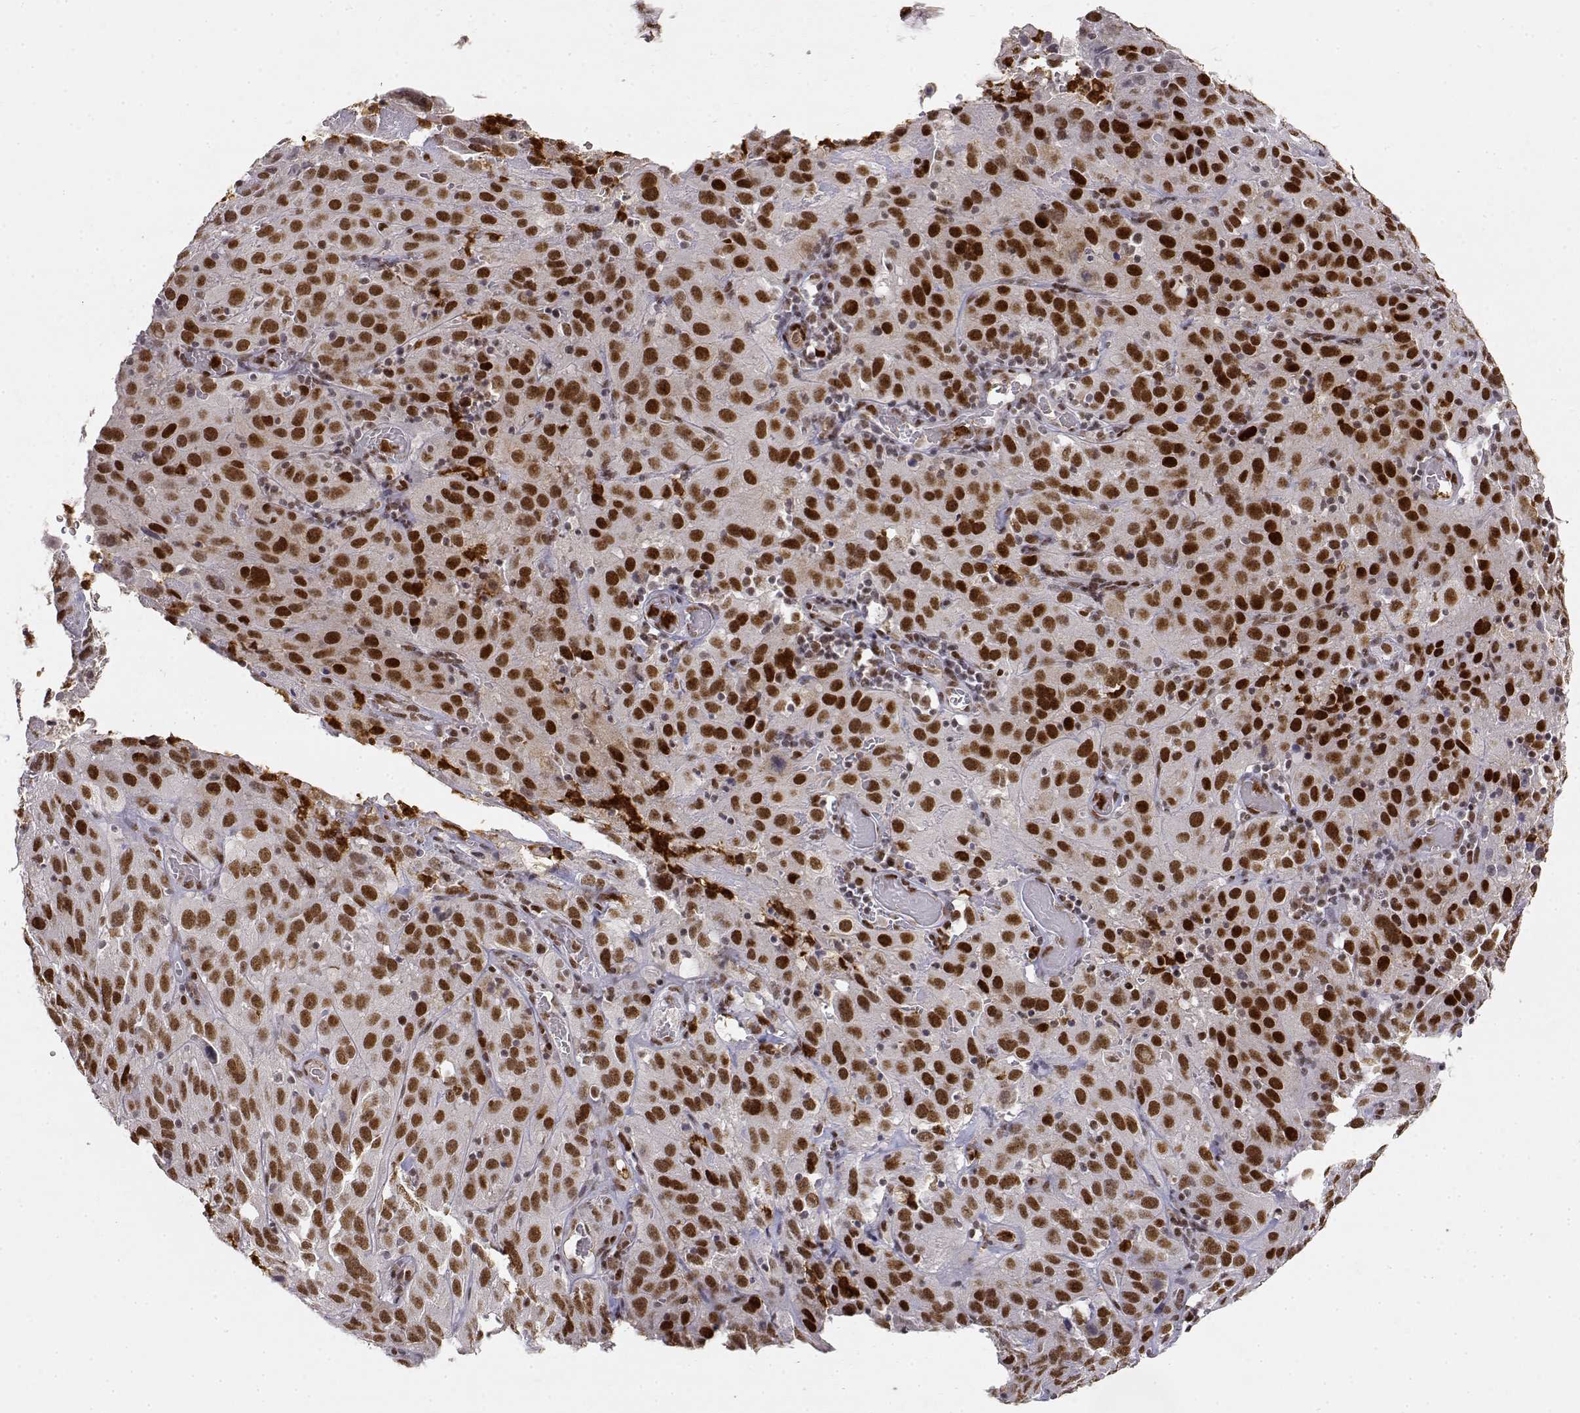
{"staining": {"intensity": "strong", "quantity": ">75%", "location": "nuclear"}, "tissue": "cervical cancer", "cell_type": "Tumor cells", "image_type": "cancer", "snomed": [{"axis": "morphology", "description": "Squamous cell carcinoma, NOS"}, {"axis": "topography", "description": "Cervix"}], "caption": "The image demonstrates staining of cervical cancer, revealing strong nuclear protein expression (brown color) within tumor cells. The protein of interest is stained brown, and the nuclei are stained in blue (DAB IHC with brightfield microscopy, high magnification).", "gene": "RSF1", "patient": {"sex": "female", "age": 32}}